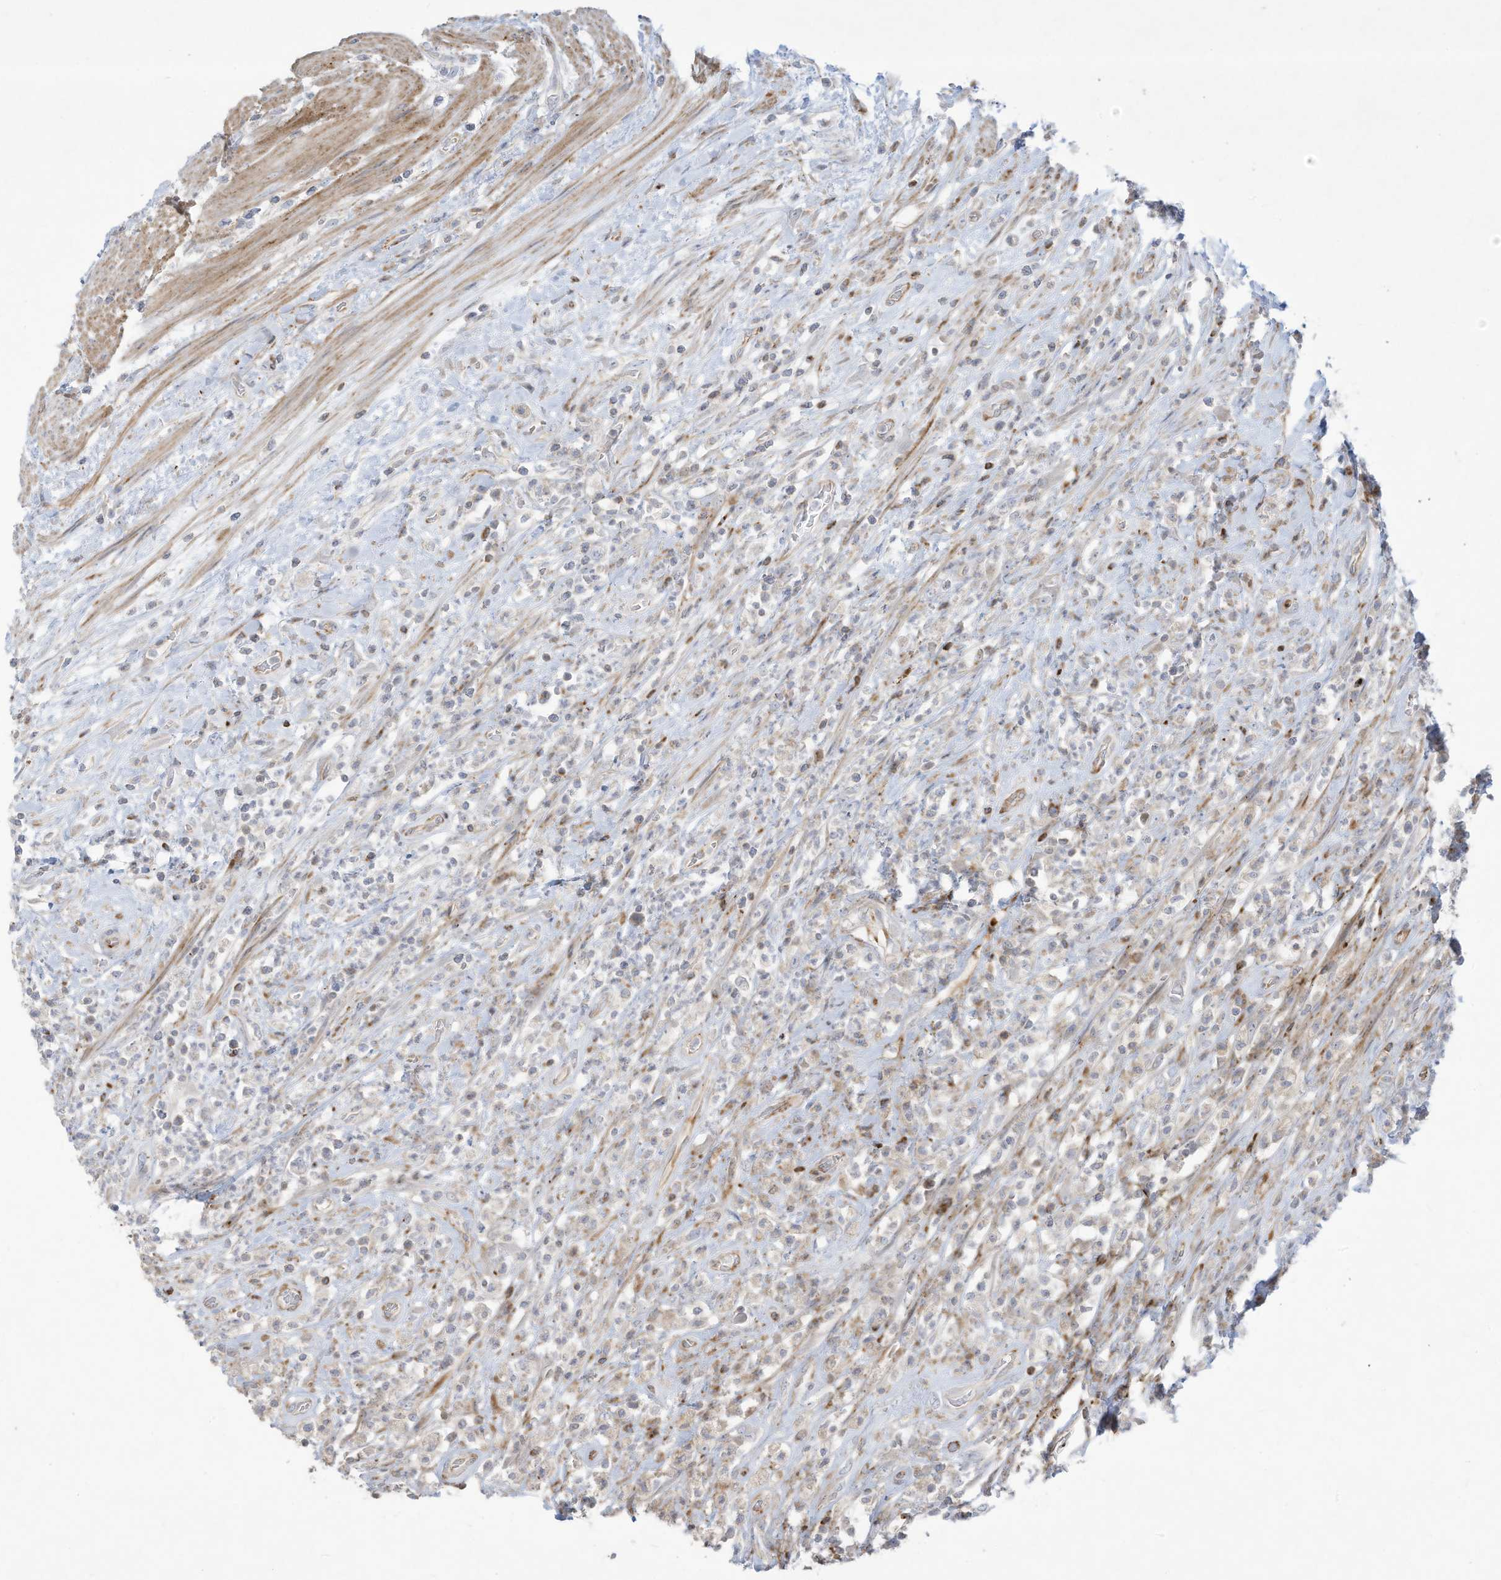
{"staining": {"intensity": "weak", "quantity": "<25%", "location": "cytoplasmic/membranous"}, "tissue": "colorectal cancer", "cell_type": "Tumor cells", "image_type": "cancer", "snomed": [{"axis": "morphology", "description": "Adenocarcinoma, NOS"}, {"axis": "topography", "description": "Rectum"}], "caption": "The histopathology image exhibits no staining of tumor cells in colorectal cancer (adenocarcinoma).", "gene": "THNSL2", "patient": {"sex": "male", "age": 59}}